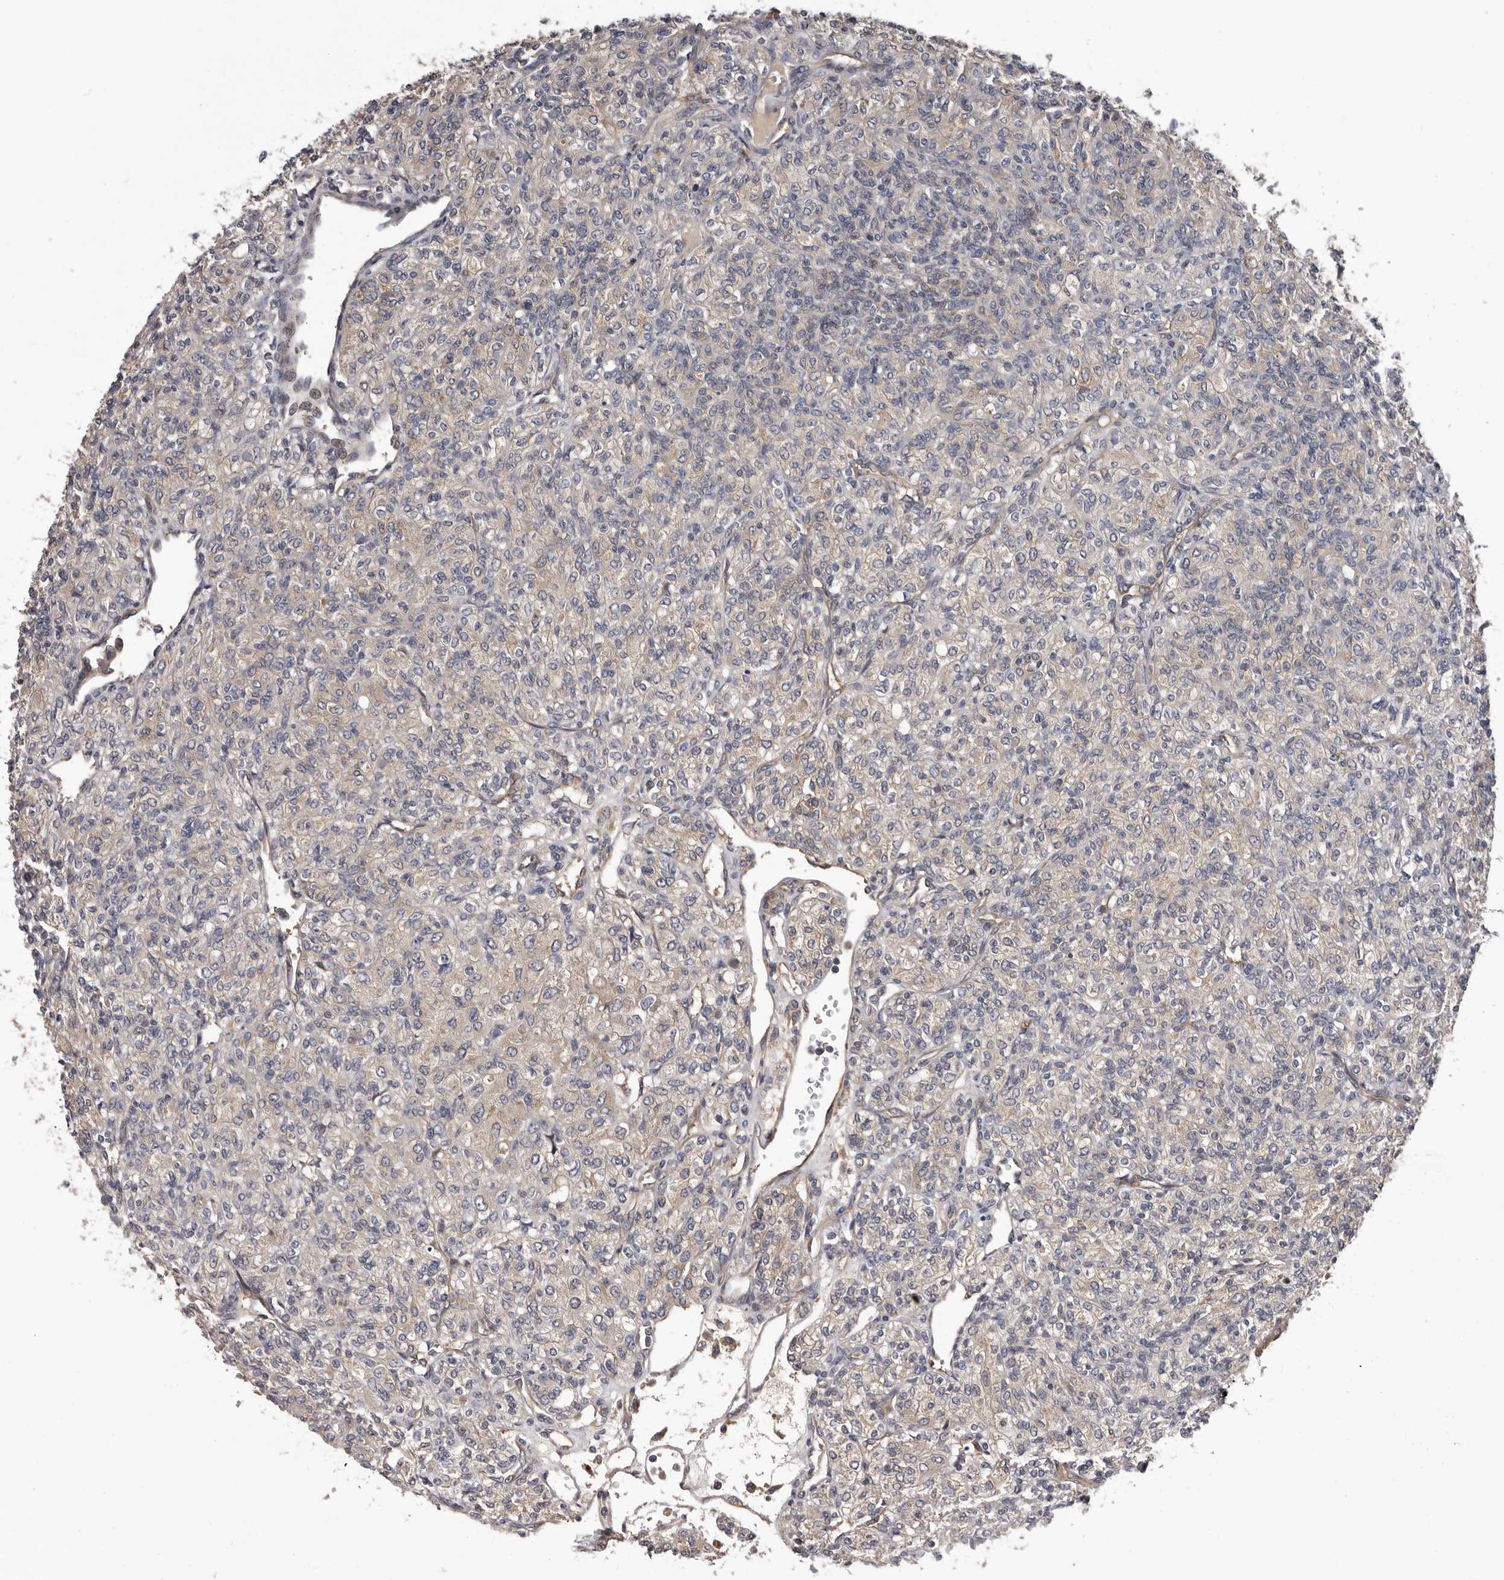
{"staining": {"intensity": "negative", "quantity": "none", "location": "none"}, "tissue": "renal cancer", "cell_type": "Tumor cells", "image_type": "cancer", "snomed": [{"axis": "morphology", "description": "Adenocarcinoma, NOS"}, {"axis": "topography", "description": "Kidney"}], "caption": "The image displays no significant expression in tumor cells of renal cancer (adenocarcinoma).", "gene": "PRKD1", "patient": {"sex": "male", "age": 77}}